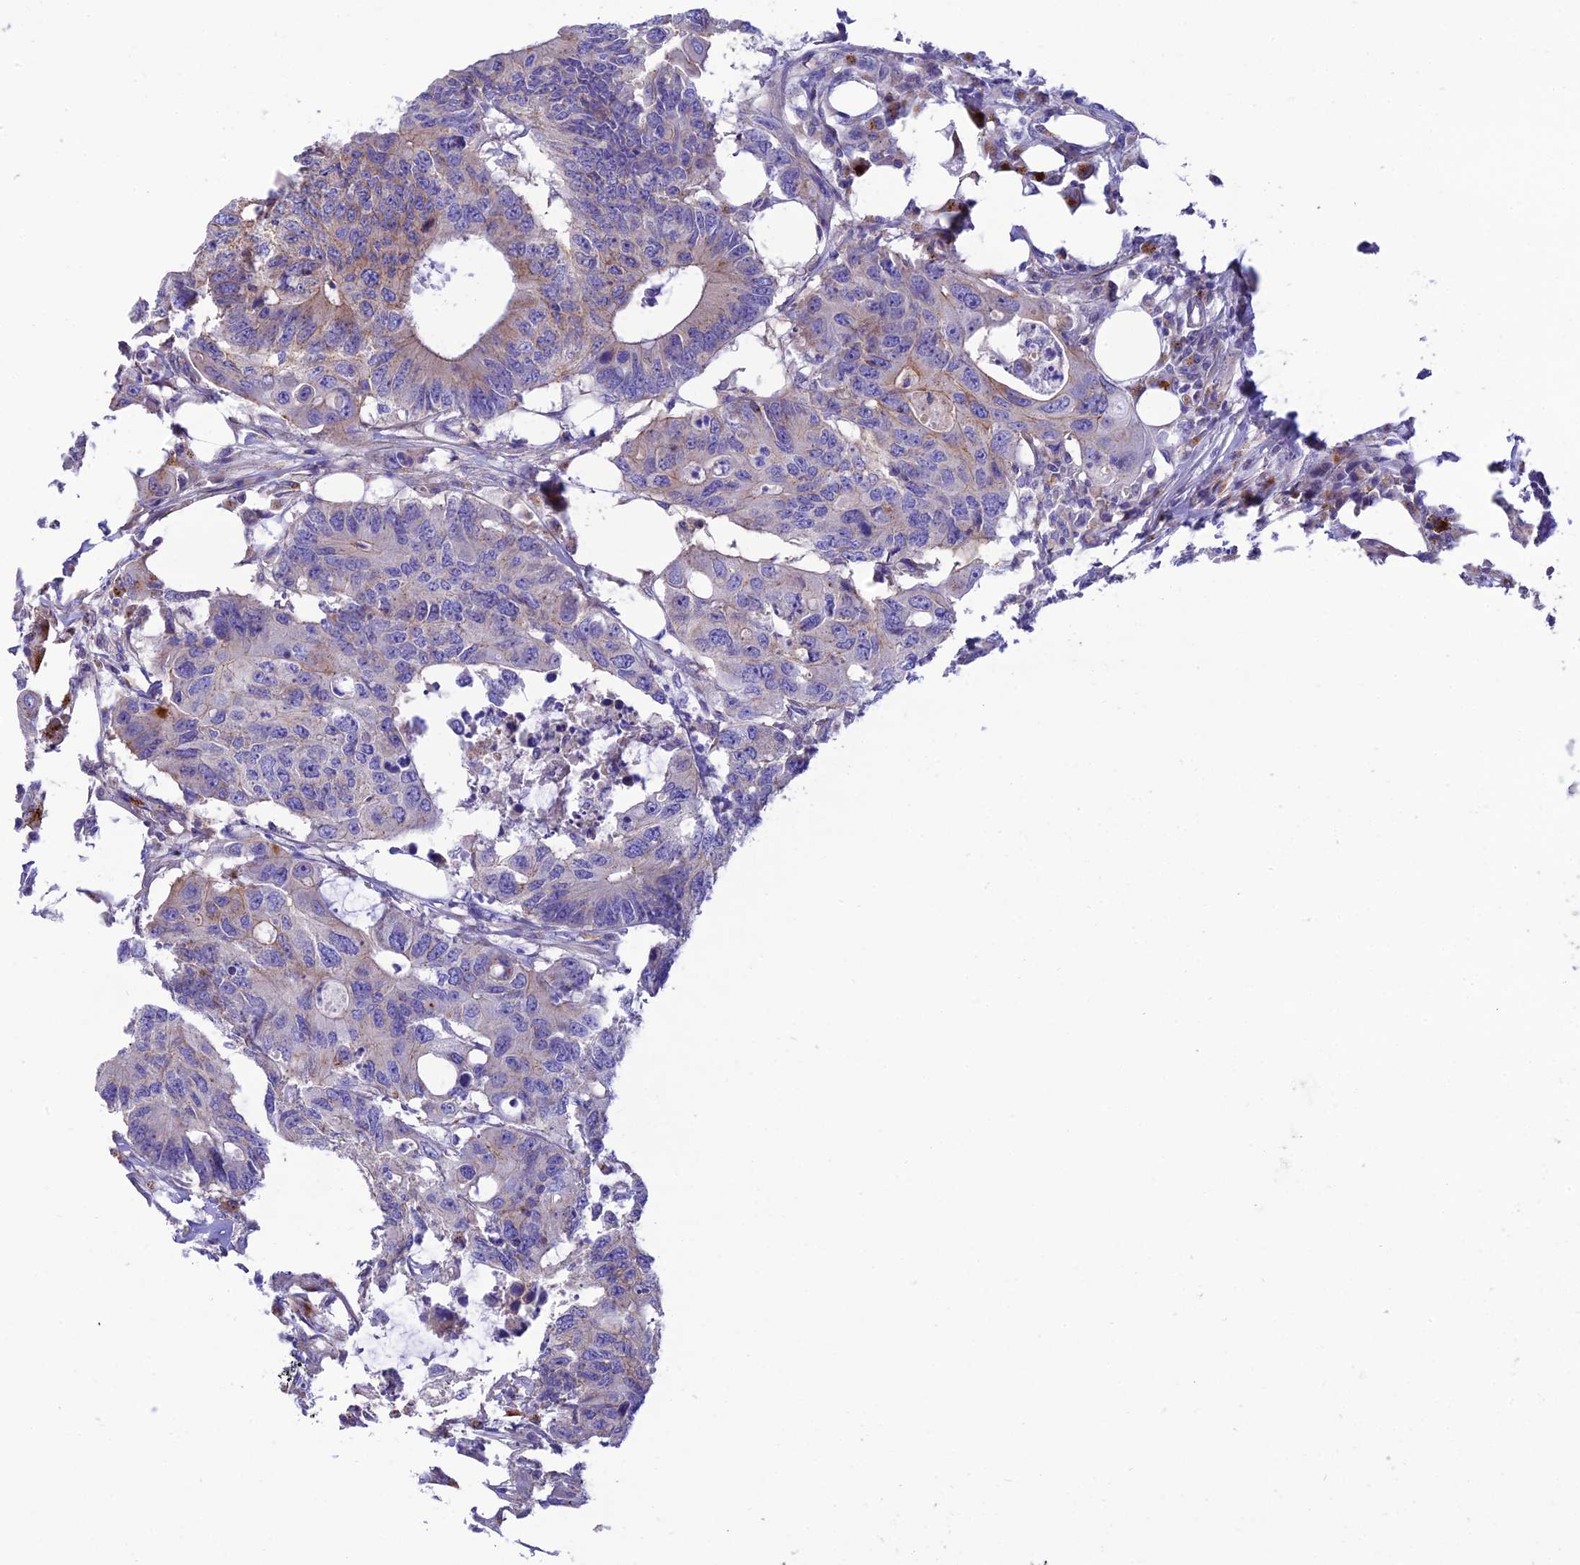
{"staining": {"intensity": "moderate", "quantity": "25%-75%", "location": "cytoplasmic/membranous"}, "tissue": "colorectal cancer", "cell_type": "Tumor cells", "image_type": "cancer", "snomed": [{"axis": "morphology", "description": "Adenocarcinoma, NOS"}, {"axis": "topography", "description": "Colon"}], "caption": "A brown stain shows moderate cytoplasmic/membranous staining of a protein in human adenocarcinoma (colorectal) tumor cells.", "gene": "CCDC157", "patient": {"sex": "male", "age": 71}}